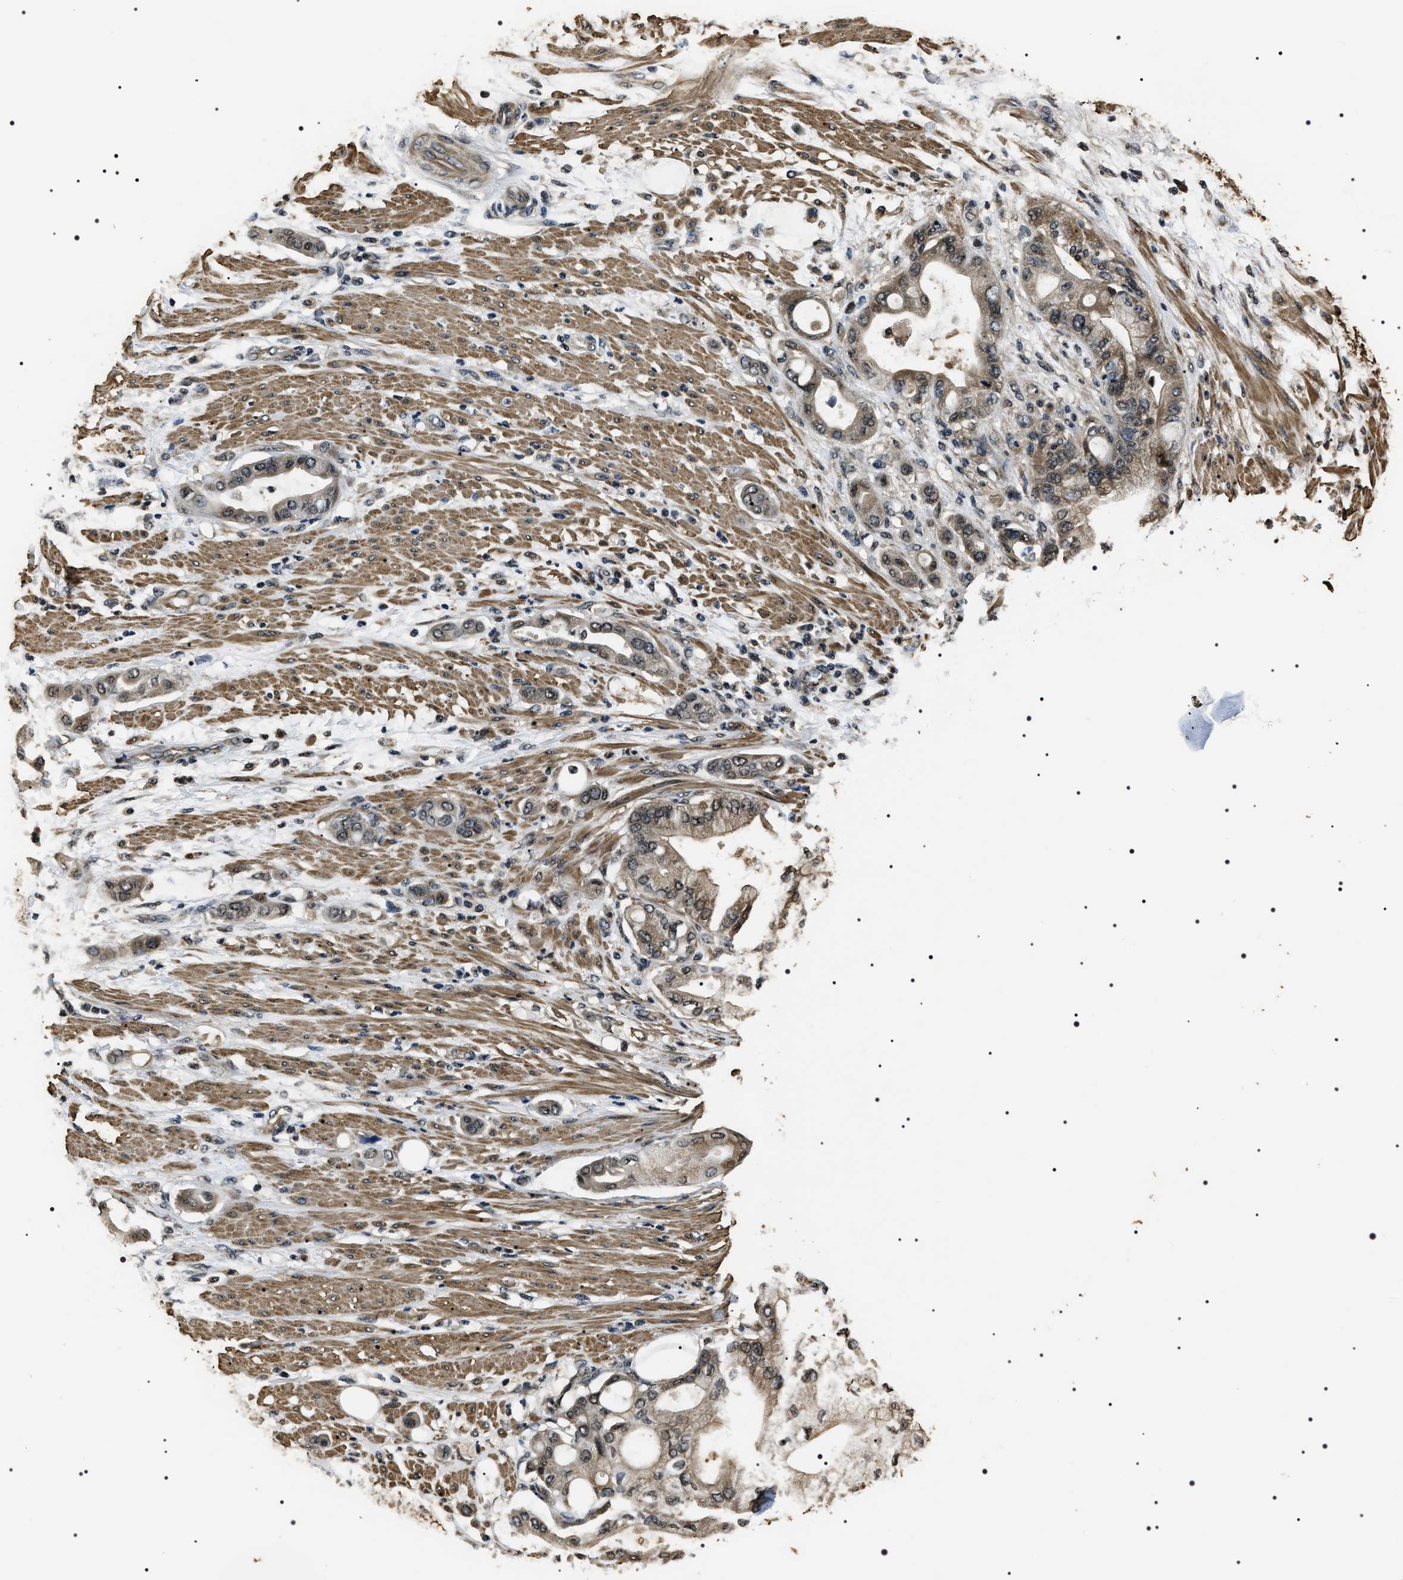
{"staining": {"intensity": "weak", "quantity": "25%-75%", "location": "nuclear"}, "tissue": "pancreatic cancer", "cell_type": "Tumor cells", "image_type": "cancer", "snomed": [{"axis": "morphology", "description": "Adenocarcinoma, NOS"}, {"axis": "morphology", "description": "Adenocarcinoma, metastatic, NOS"}, {"axis": "topography", "description": "Lymph node"}, {"axis": "topography", "description": "Pancreas"}, {"axis": "topography", "description": "Duodenum"}], "caption": "Pancreatic cancer (metastatic adenocarcinoma) stained with DAB immunohistochemistry exhibits low levels of weak nuclear staining in about 25%-75% of tumor cells.", "gene": "ARHGAP22", "patient": {"sex": "female", "age": 64}}